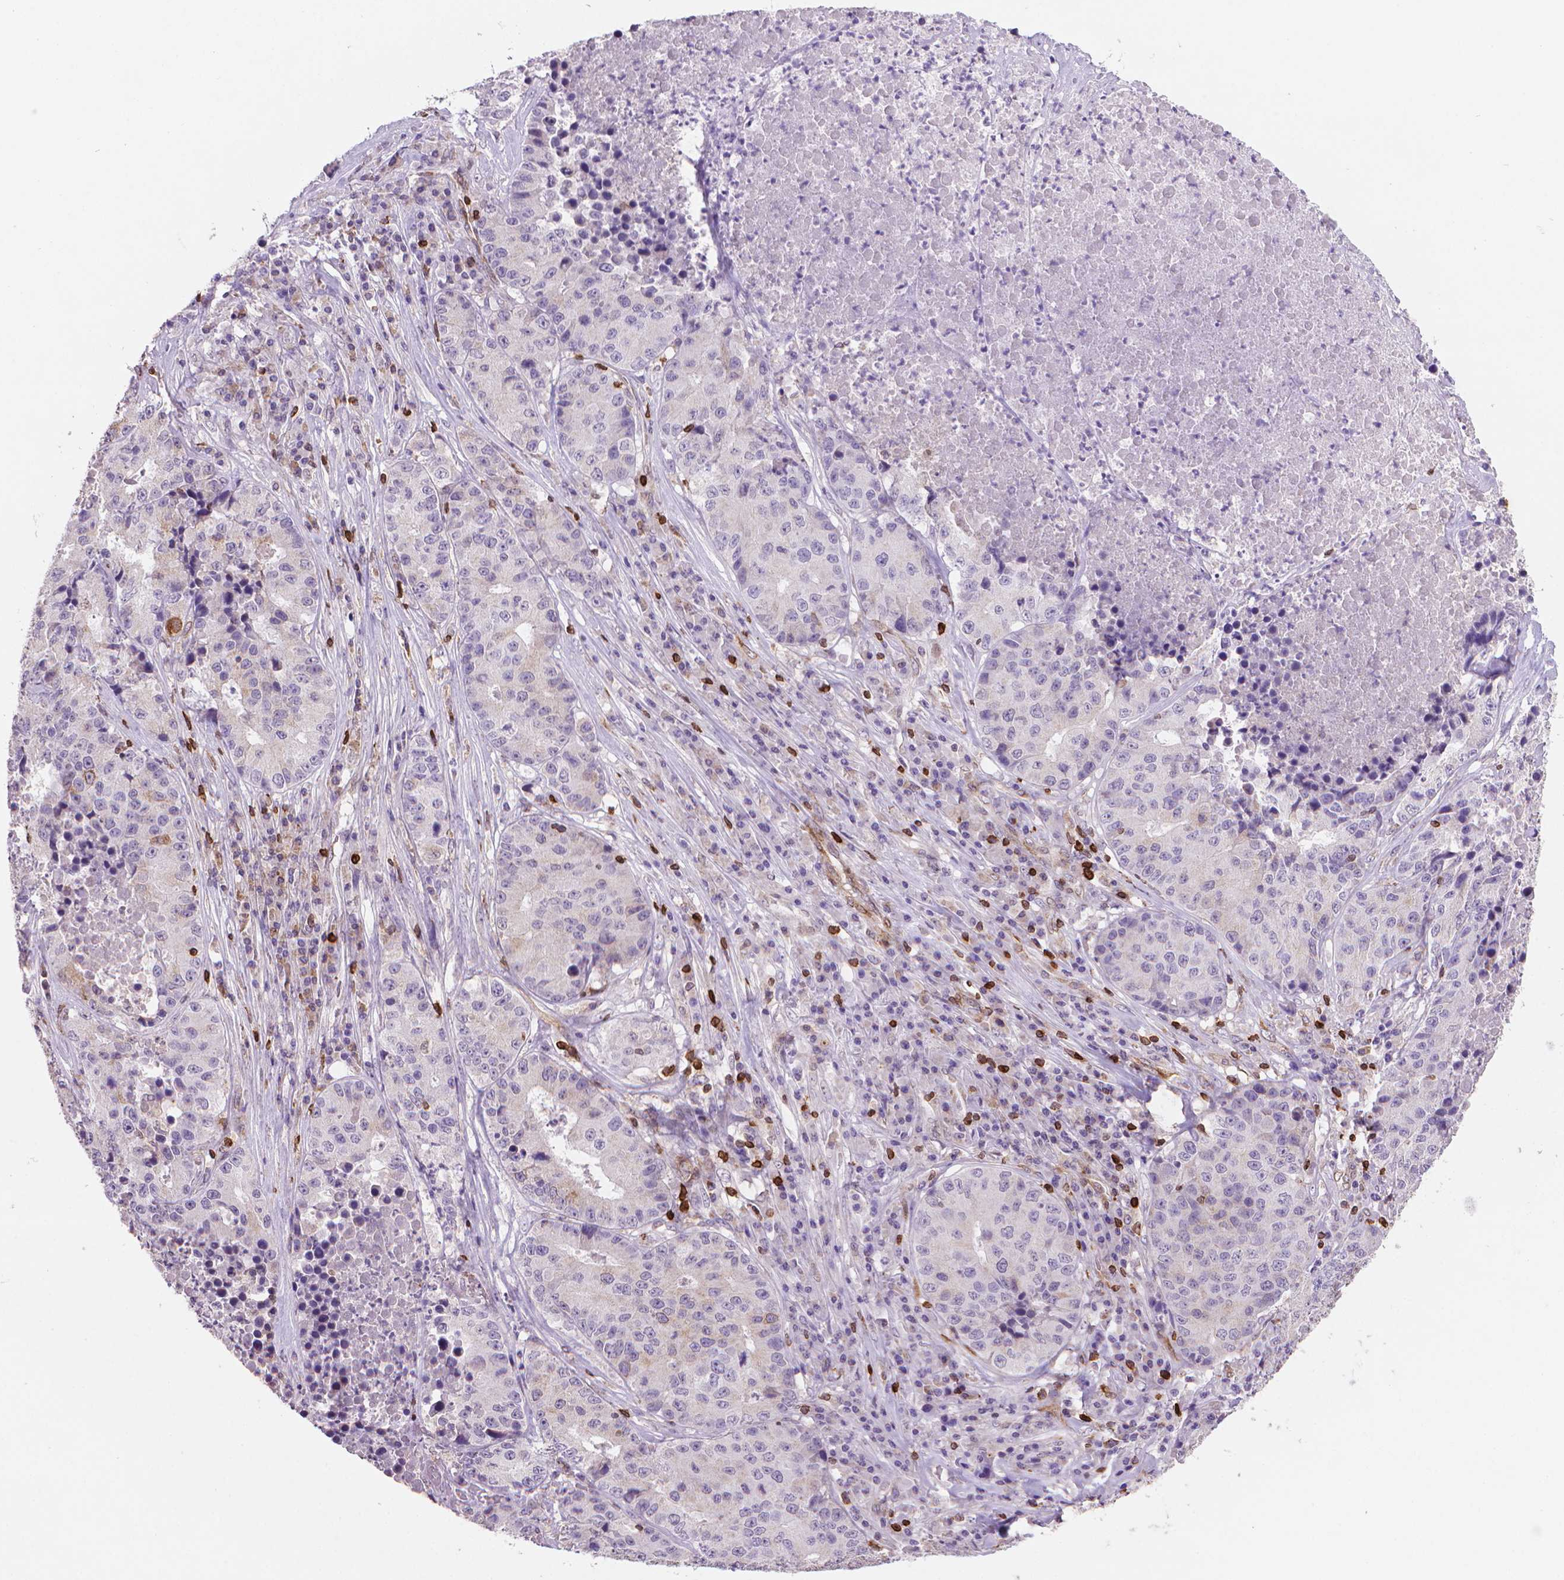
{"staining": {"intensity": "negative", "quantity": "none", "location": "none"}, "tissue": "stomach cancer", "cell_type": "Tumor cells", "image_type": "cancer", "snomed": [{"axis": "morphology", "description": "Adenocarcinoma, NOS"}, {"axis": "topography", "description": "Stomach"}], "caption": "Micrograph shows no significant protein positivity in tumor cells of stomach cancer (adenocarcinoma). Brightfield microscopy of IHC stained with DAB (brown) and hematoxylin (blue), captured at high magnification.", "gene": "BCL2", "patient": {"sex": "male", "age": 71}}